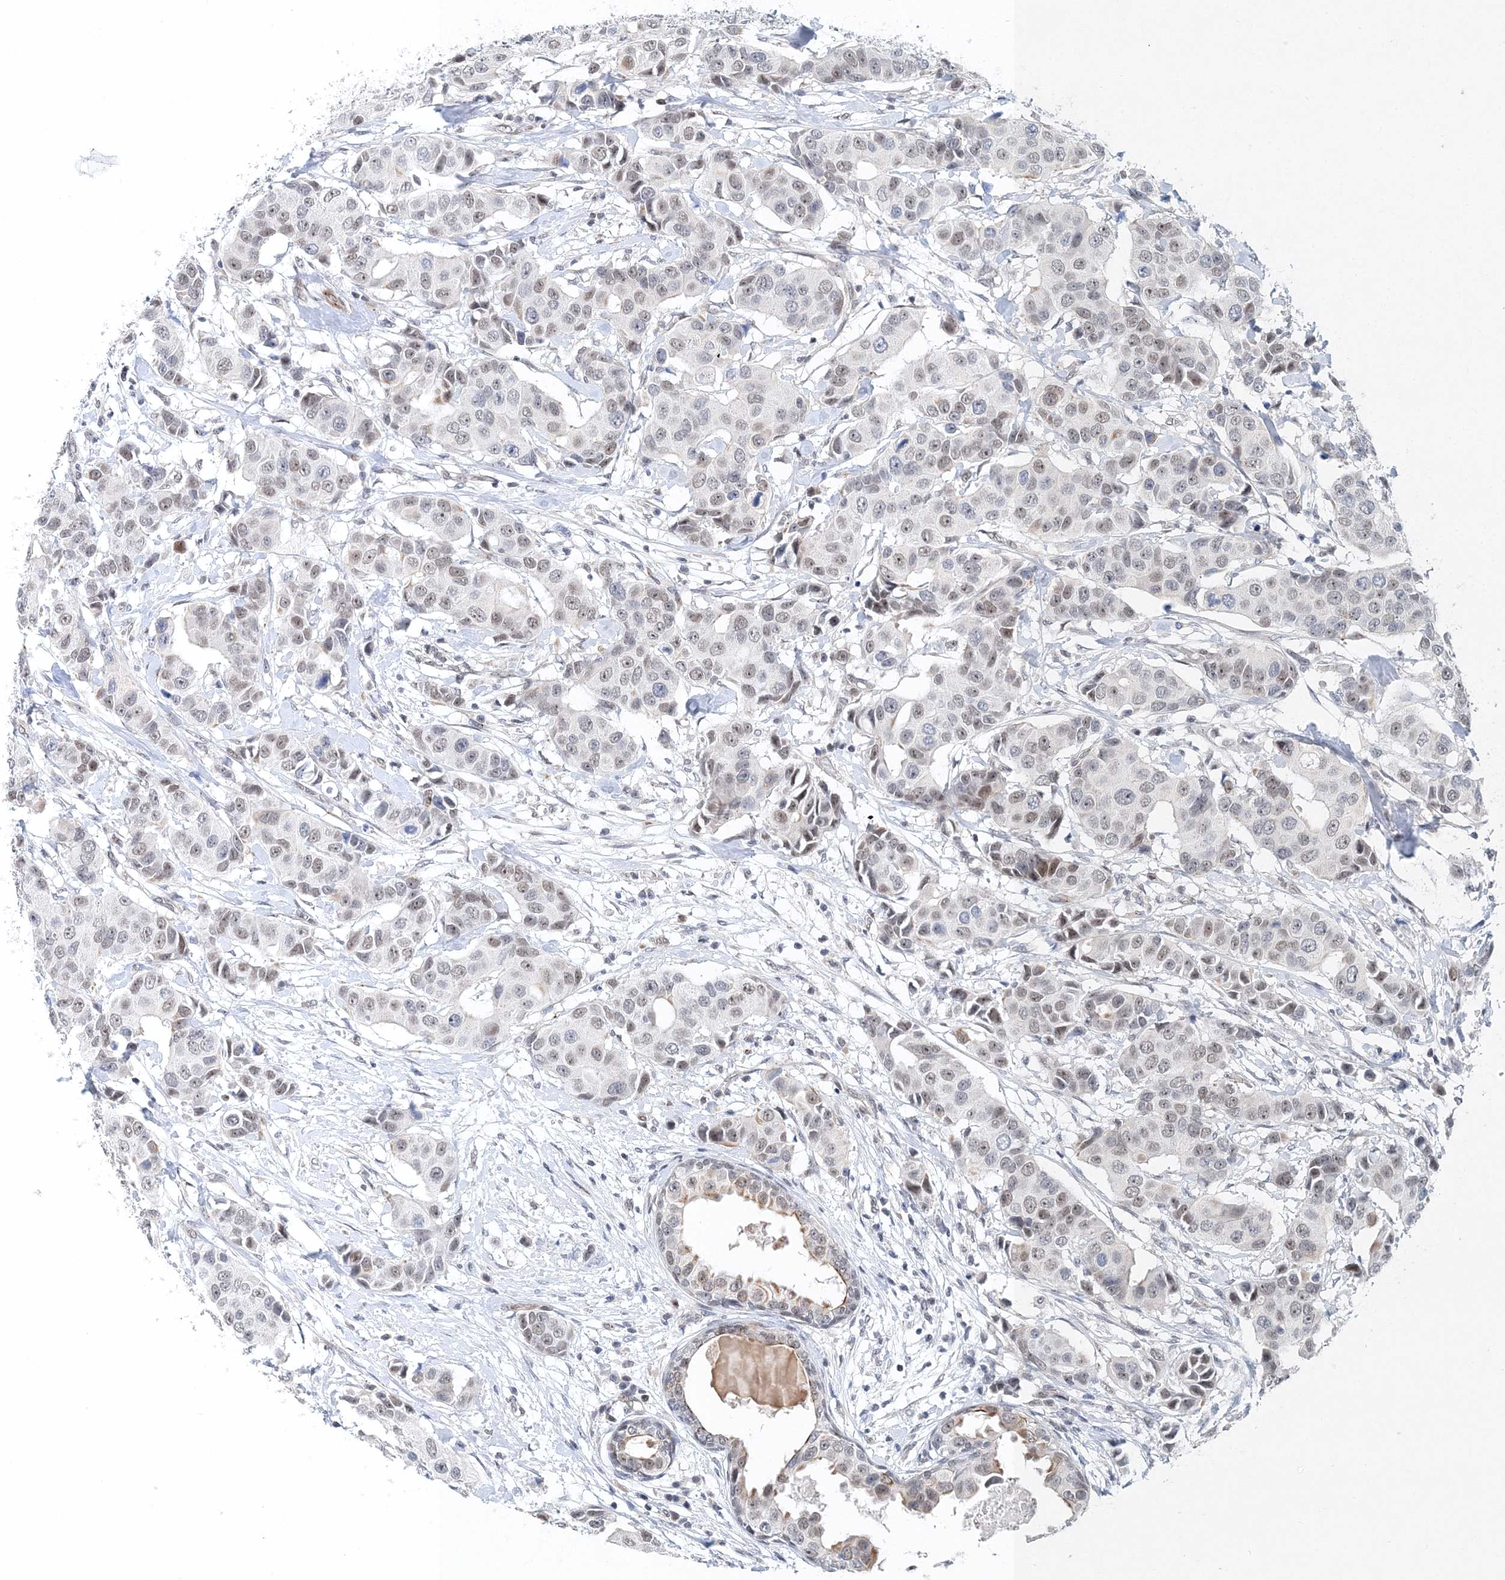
{"staining": {"intensity": "weak", "quantity": "25%-75%", "location": "nuclear"}, "tissue": "breast cancer", "cell_type": "Tumor cells", "image_type": "cancer", "snomed": [{"axis": "morphology", "description": "Normal tissue, NOS"}, {"axis": "morphology", "description": "Duct carcinoma"}, {"axis": "topography", "description": "Breast"}], "caption": "Breast cancer (intraductal carcinoma) tissue demonstrates weak nuclear expression in about 25%-75% of tumor cells (brown staining indicates protein expression, while blue staining denotes nuclei).", "gene": "UIMC1", "patient": {"sex": "female", "age": 39}}